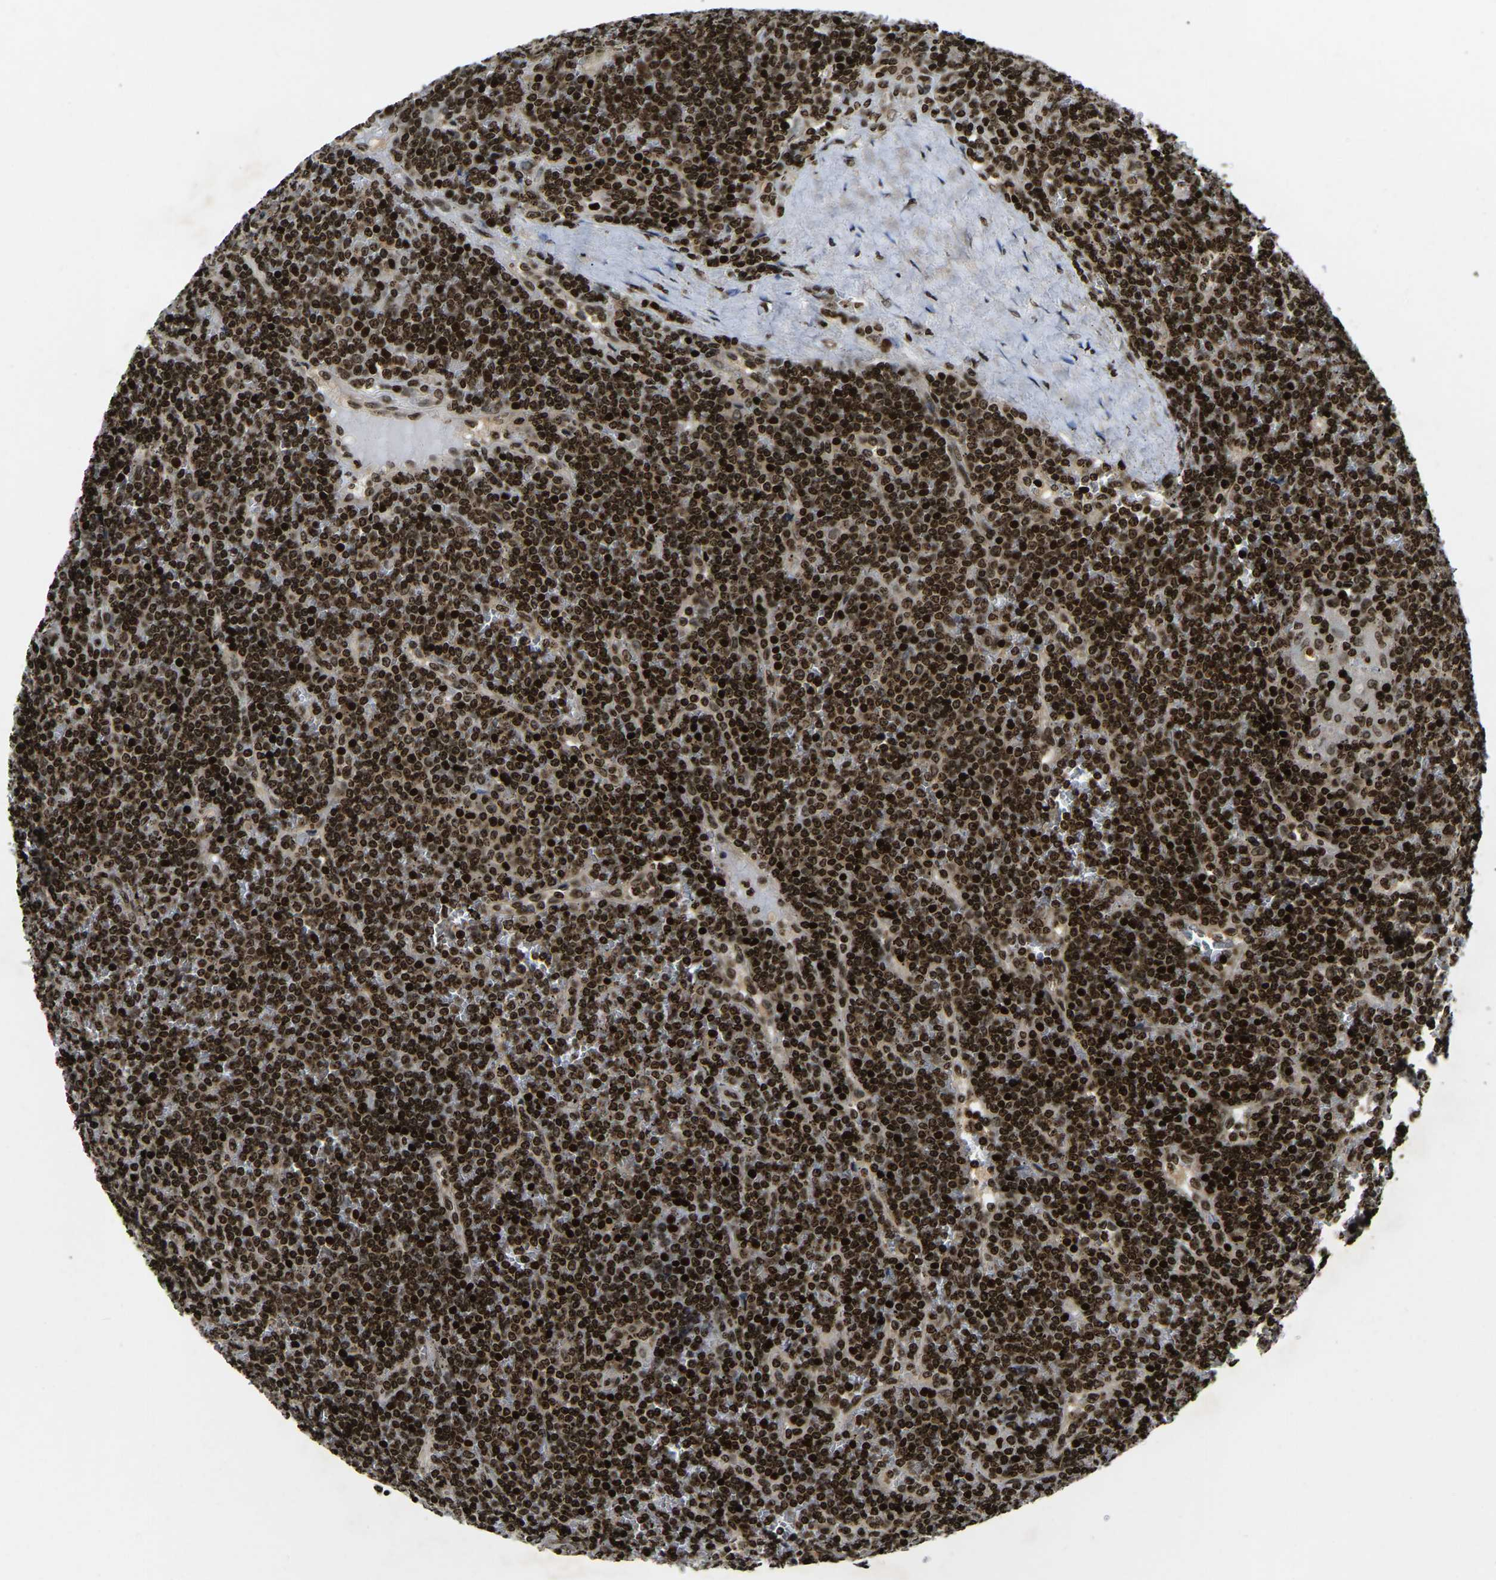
{"staining": {"intensity": "strong", "quantity": ">75%", "location": "nuclear"}, "tissue": "lymphoma", "cell_type": "Tumor cells", "image_type": "cancer", "snomed": [{"axis": "morphology", "description": "Malignant lymphoma, non-Hodgkin's type, Low grade"}, {"axis": "topography", "description": "Spleen"}], "caption": "Lymphoma tissue exhibits strong nuclear staining in about >75% of tumor cells", "gene": "LRRC61", "patient": {"sex": "female", "age": 19}}